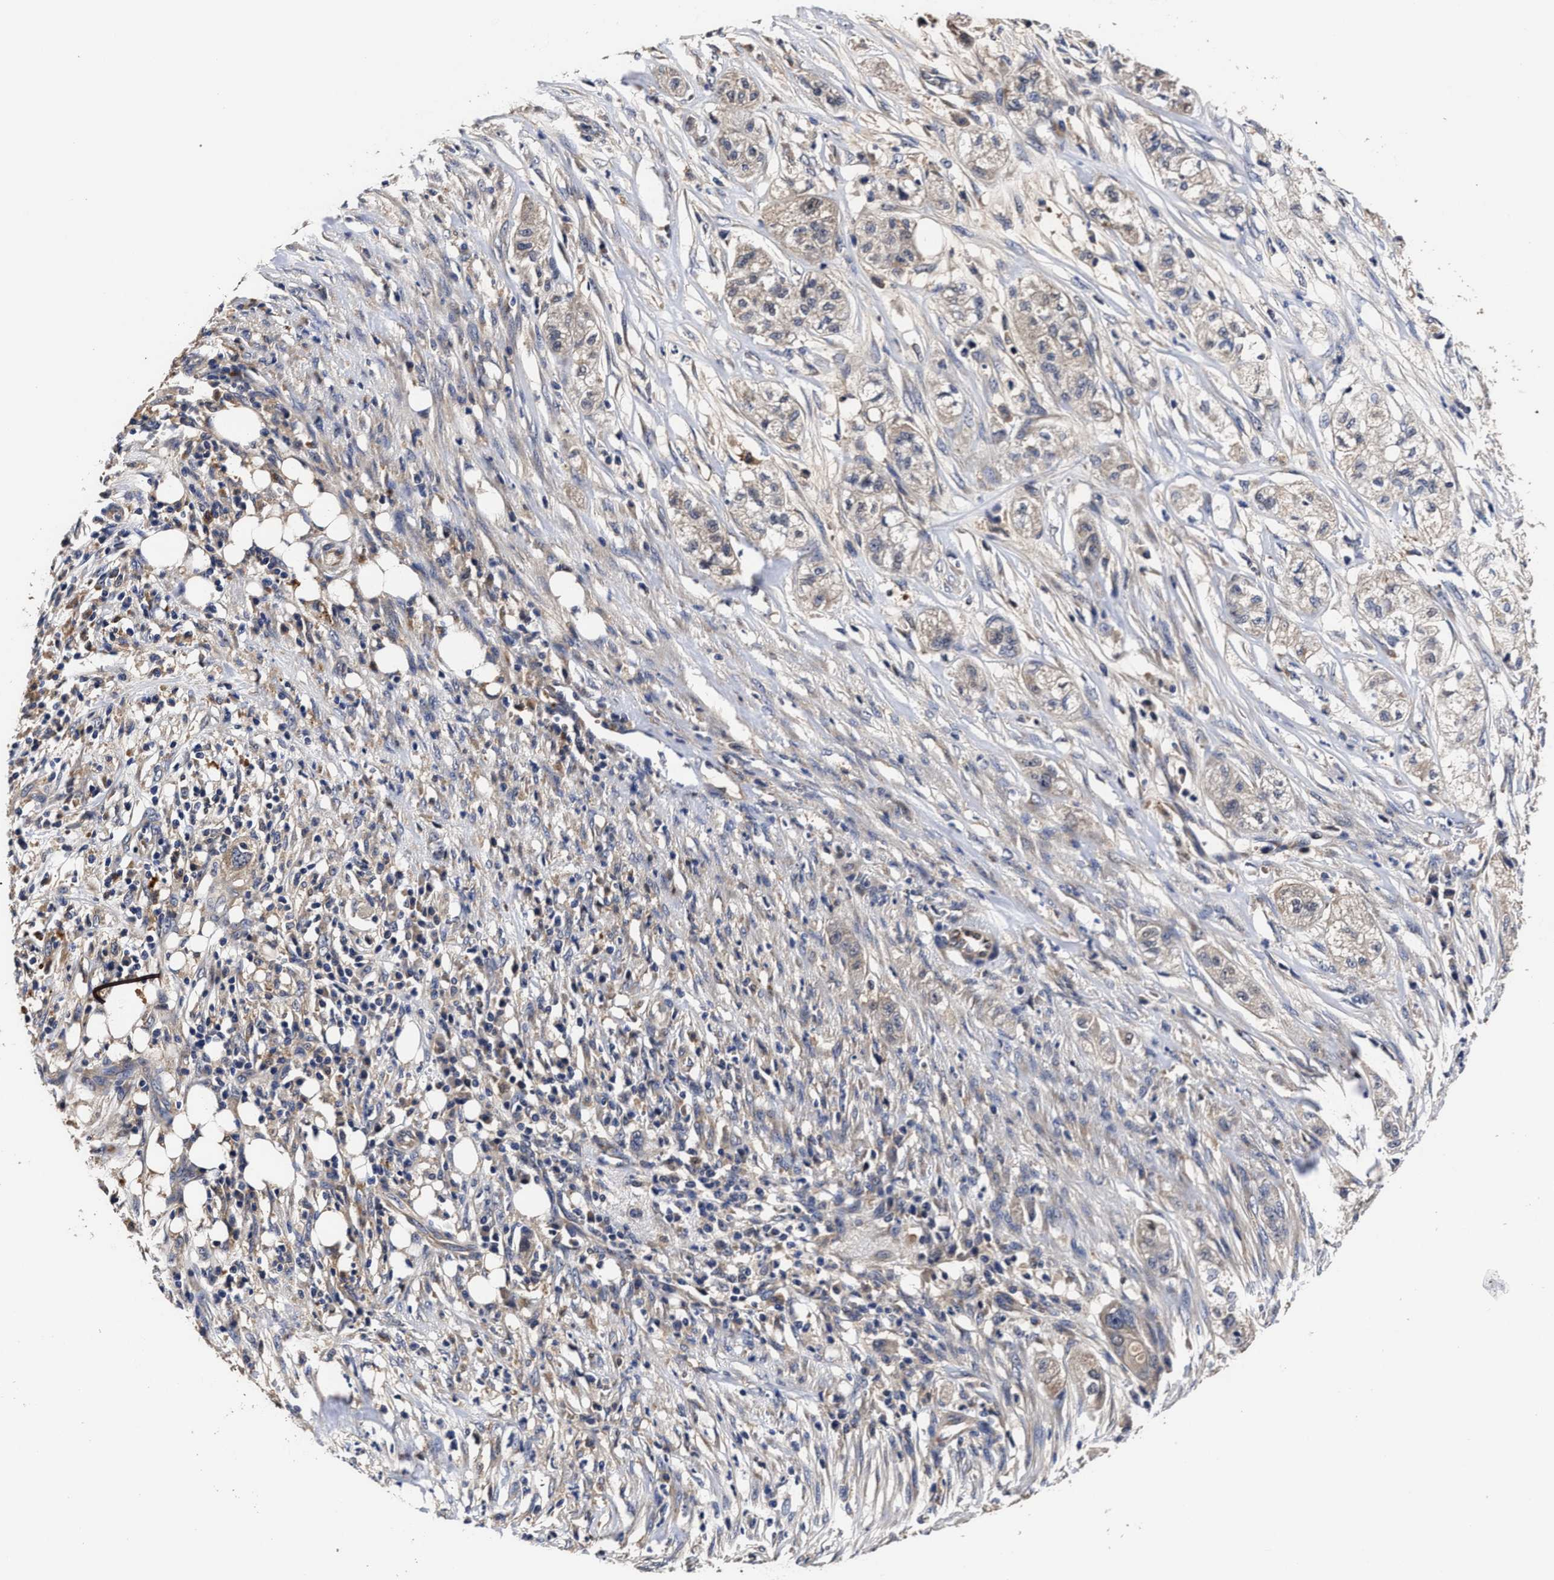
{"staining": {"intensity": "weak", "quantity": "<25%", "location": "cytoplasmic/membranous"}, "tissue": "pancreatic cancer", "cell_type": "Tumor cells", "image_type": "cancer", "snomed": [{"axis": "morphology", "description": "Adenocarcinoma, NOS"}, {"axis": "topography", "description": "Pancreas"}], "caption": "Adenocarcinoma (pancreatic) was stained to show a protein in brown. There is no significant staining in tumor cells.", "gene": "SOCS5", "patient": {"sex": "female", "age": 78}}